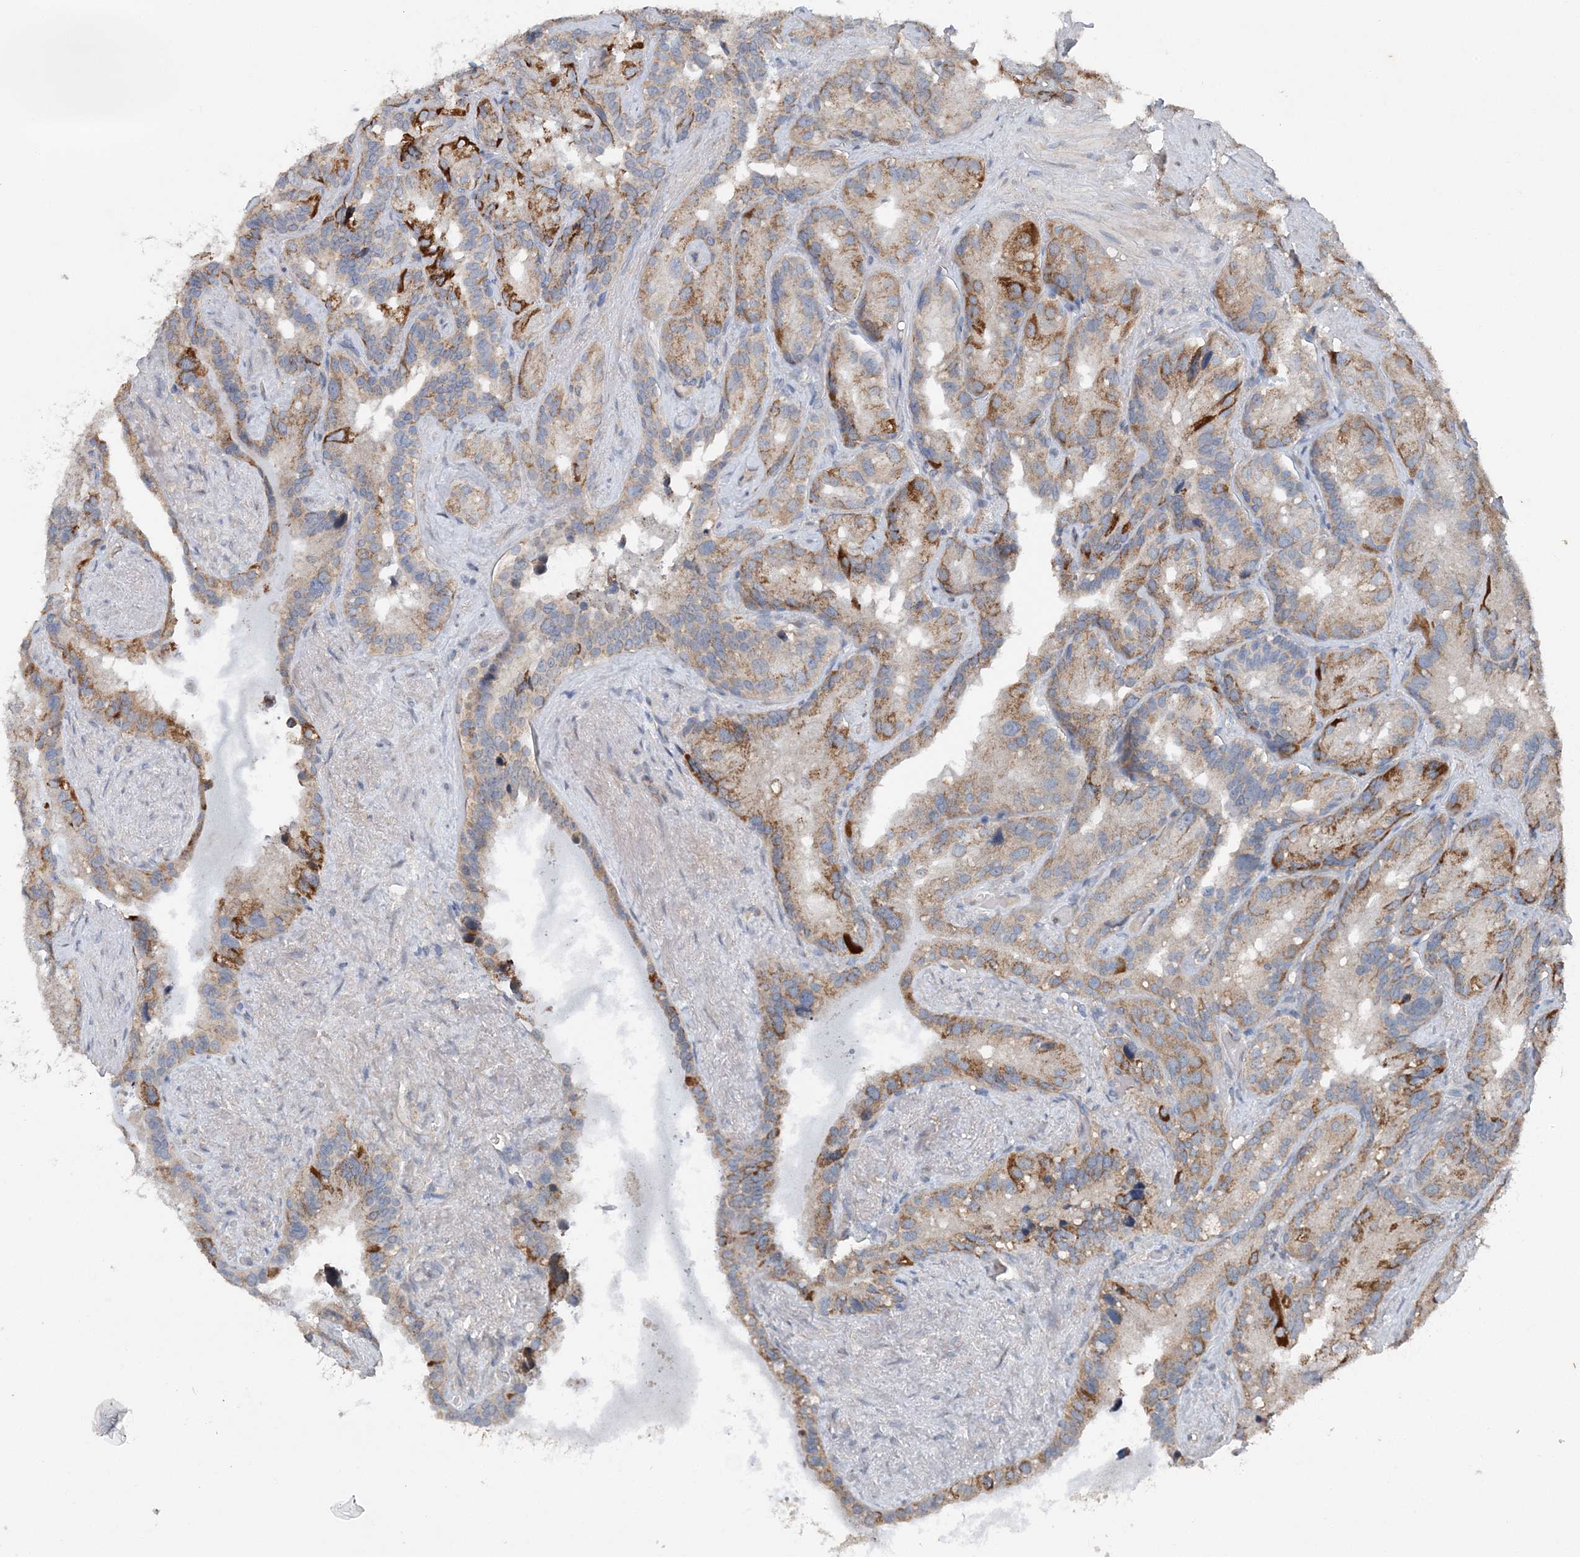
{"staining": {"intensity": "moderate", "quantity": ">75%", "location": "cytoplasmic/membranous"}, "tissue": "seminal vesicle", "cell_type": "Glandular cells", "image_type": "normal", "snomed": [{"axis": "morphology", "description": "Normal tissue, NOS"}, {"axis": "topography", "description": "Prostate"}, {"axis": "topography", "description": "Seminal veicle"}], "caption": "Seminal vesicle stained with immunohistochemistry exhibits moderate cytoplasmic/membranous positivity in approximately >75% of glandular cells.", "gene": "SPRY2", "patient": {"sex": "male", "age": 68}}